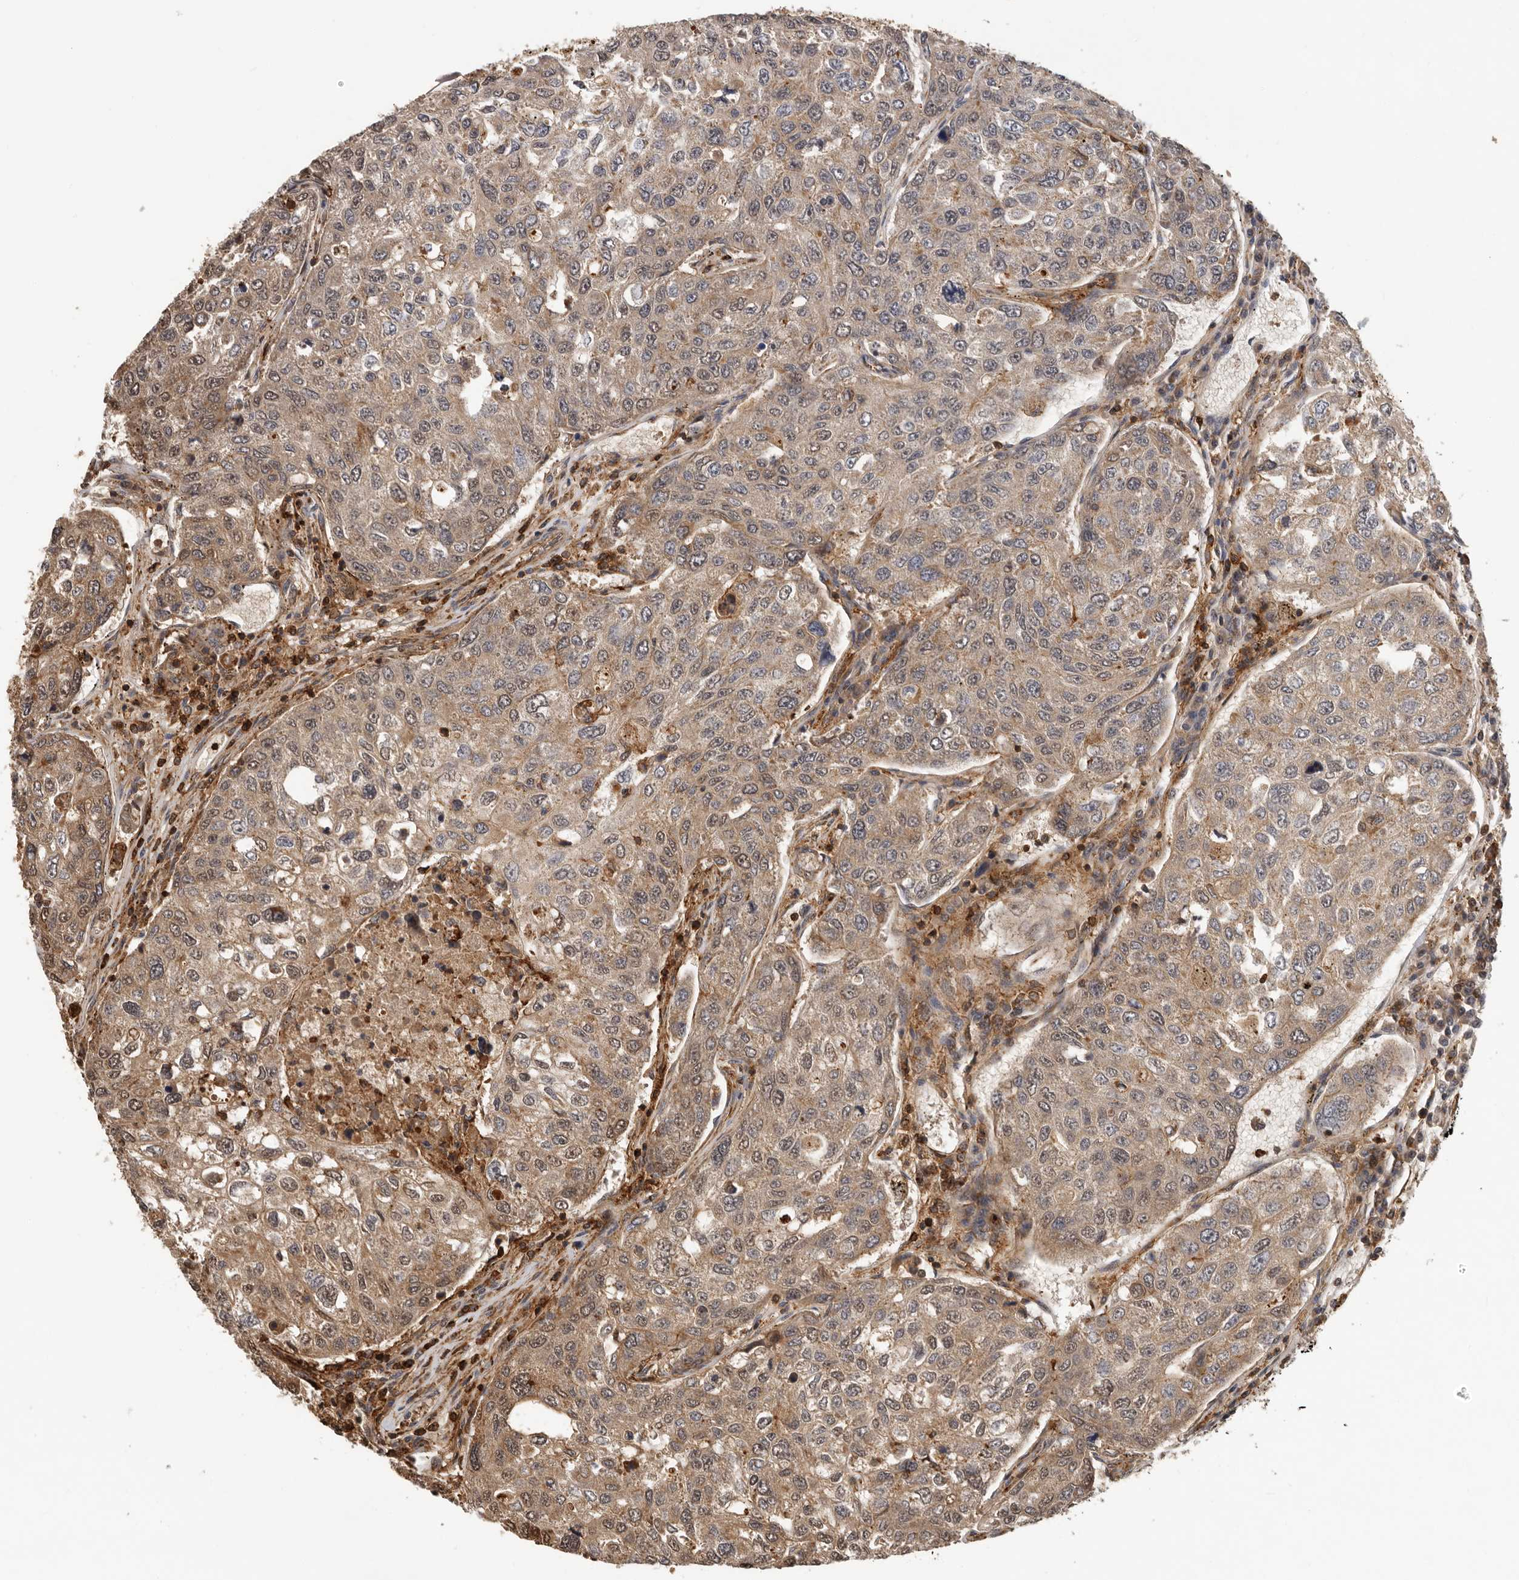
{"staining": {"intensity": "moderate", "quantity": "25%-75%", "location": "cytoplasmic/membranous"}, "tissue": "urothelial cancer", "cell_type": "Tumor cells", "image_type": "cancer", "snomed": [{"axis": "morphology", "description": "Urothelial carcinoma, High grade"}, {"axis": "topography", "description": "Lymph node"}, {"axis": "topography", "description": "Urinary bladder"}], "caption": "Human high-grade urothelial carcinoma stained with a brown dye exhibits moderate cytoplasmic/membranous positive positivity in about 25%-75% of tumor cells.", "gene": "RNF157", "patient": {"sex": "male", "age": 51}}